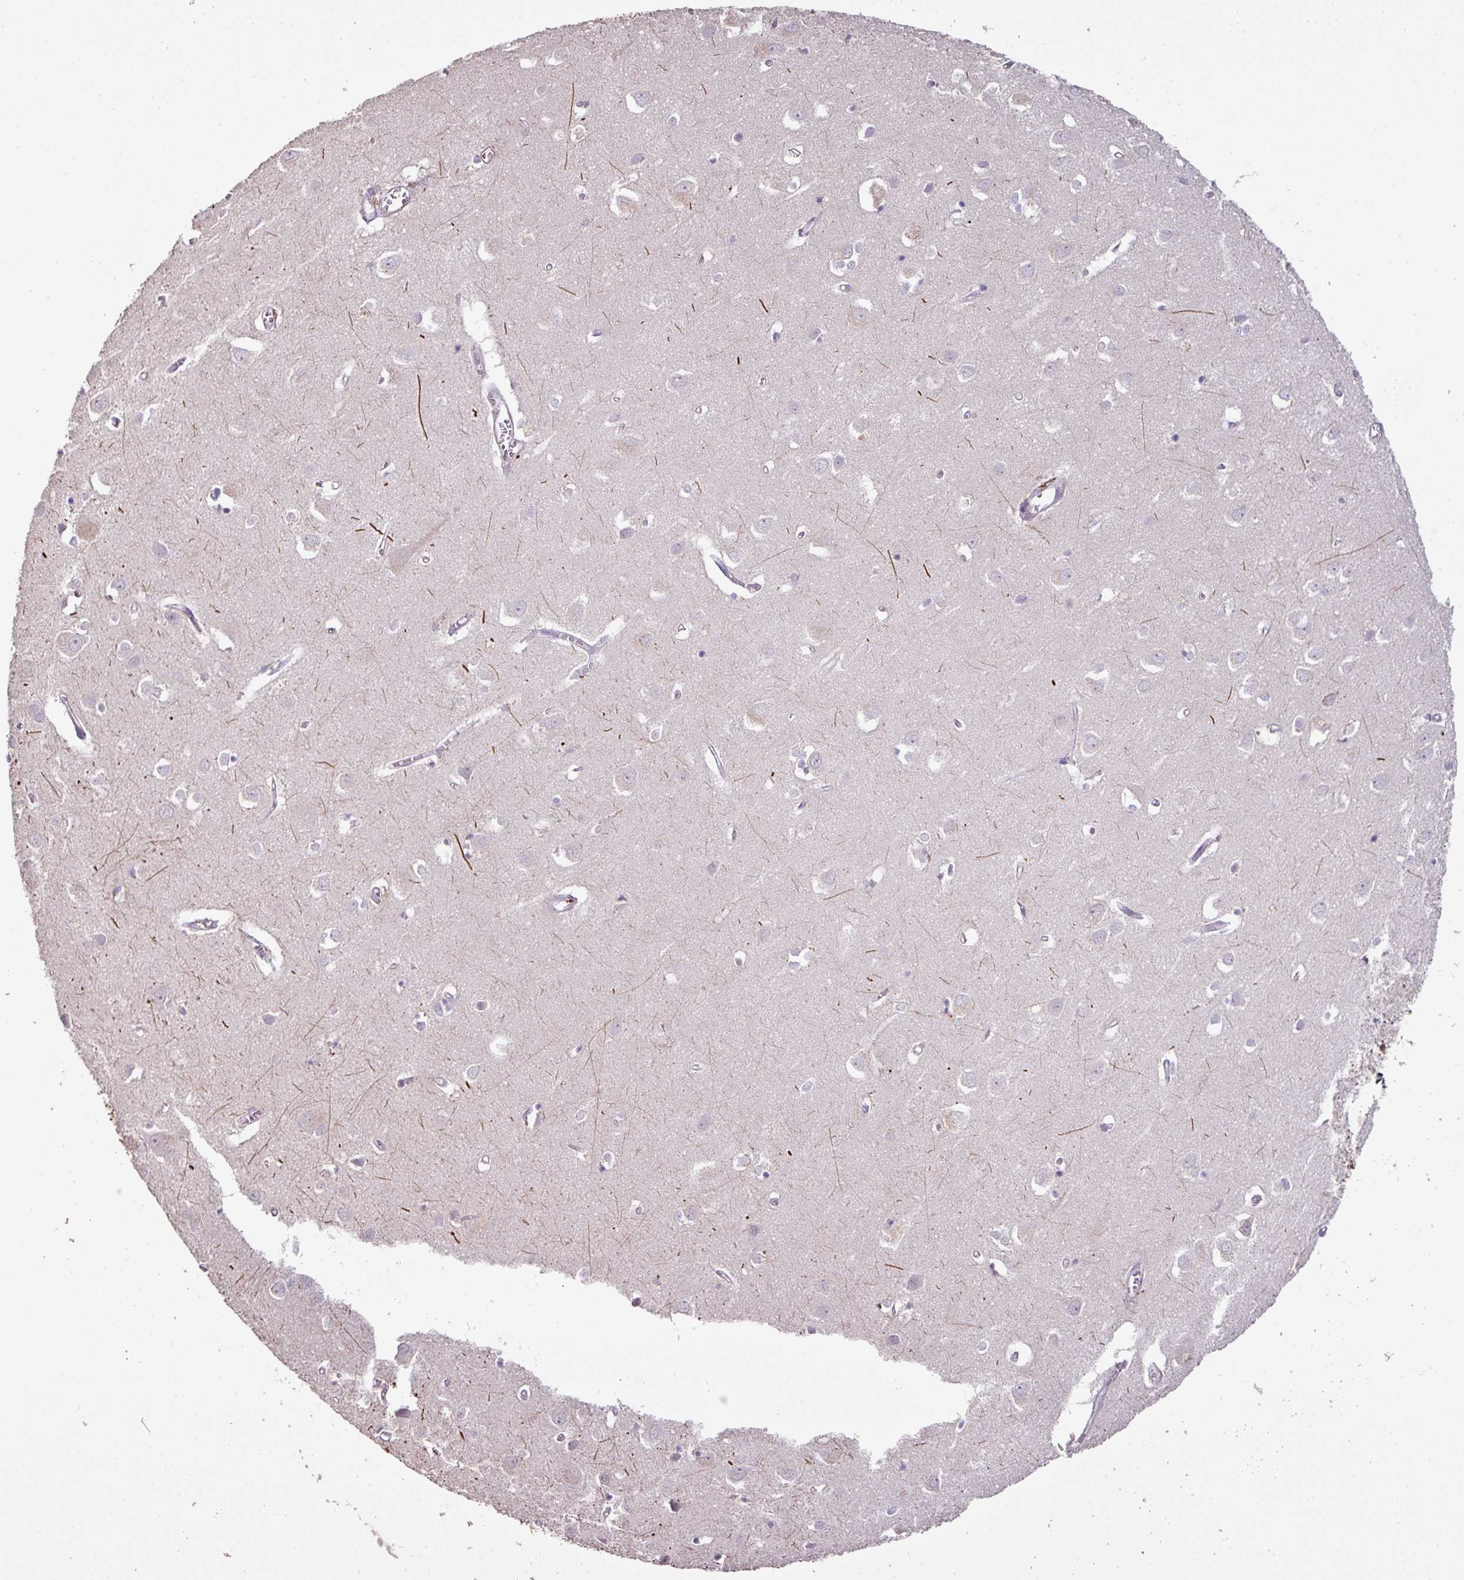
{"staining": {"intensity": "weak", "quantity": "25%-75%", "location": "cytoplasmic/membranous"}, "tissue": "cerebral cortex", "cell_type": "Endothelial cells", "image_type": "normal", "snomed": [{"axis": "morphology", "description": "Normal tissue, NOS"}, {"axis": "topography", "description": "Cerebral cortex"}], "caption": "The immunohistochemical stain shows weak cytoplasmic/membranous staining in endothelial cells of benign cerebral cortex.", "gene": "CXCR5", "patient": {"sex": "male", "age": 70}}